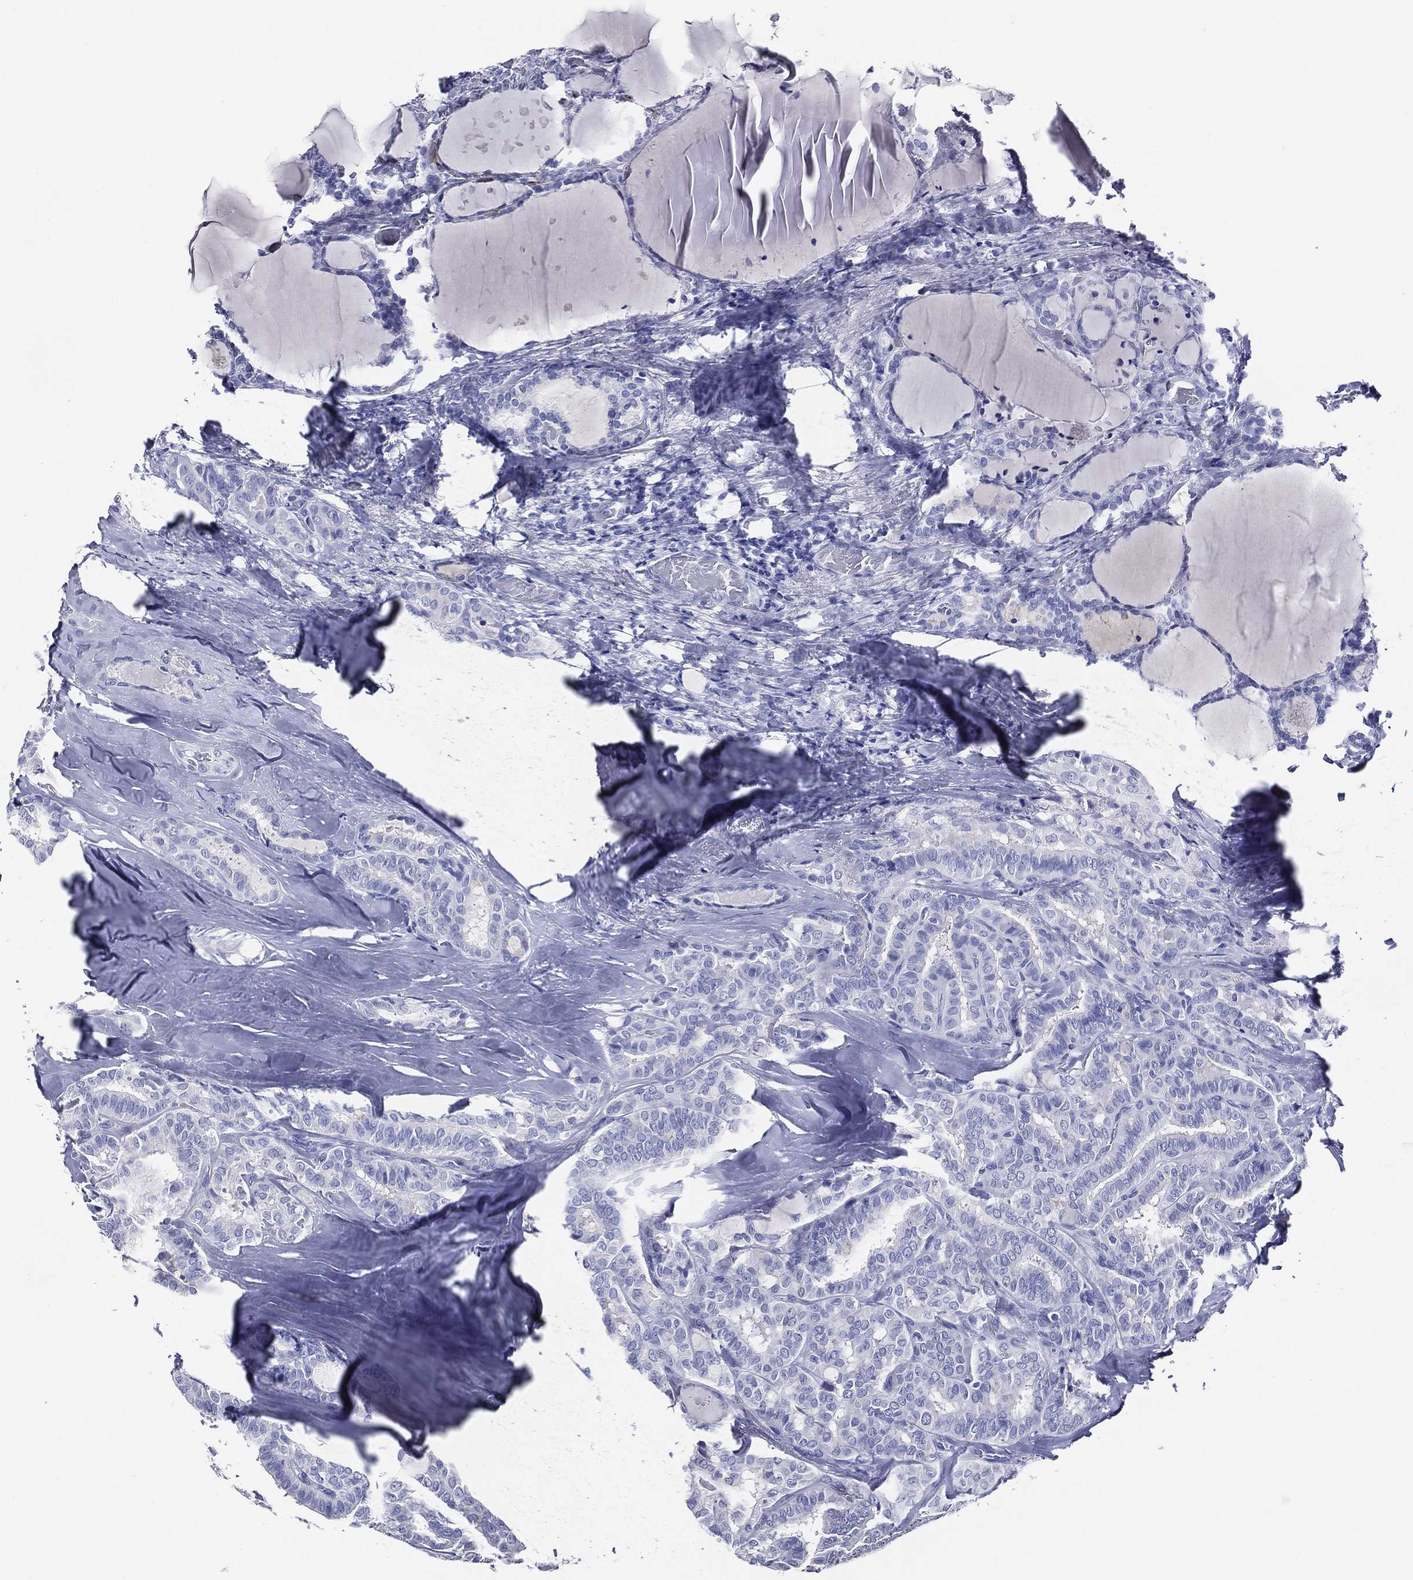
{"staining": {"intensity": "negative", "quantity": "none", "location": "none"}, "tissue": "thyroid cancer", "cell_type": "Tumor cells", "image_type": "cancer", "snomed": [{"axis": "morphology", "description": "Papillary adenocarcinoma, NOS"}, {"axis": "topography", "description": "Thyroid gland"}], "caption": "A photomicrograph of thyroid cancer stained for a protein demonstrates no brown staining in tumor cells.", "gene": "ACE2", "patient": {"sex": "female", "age": 39}}